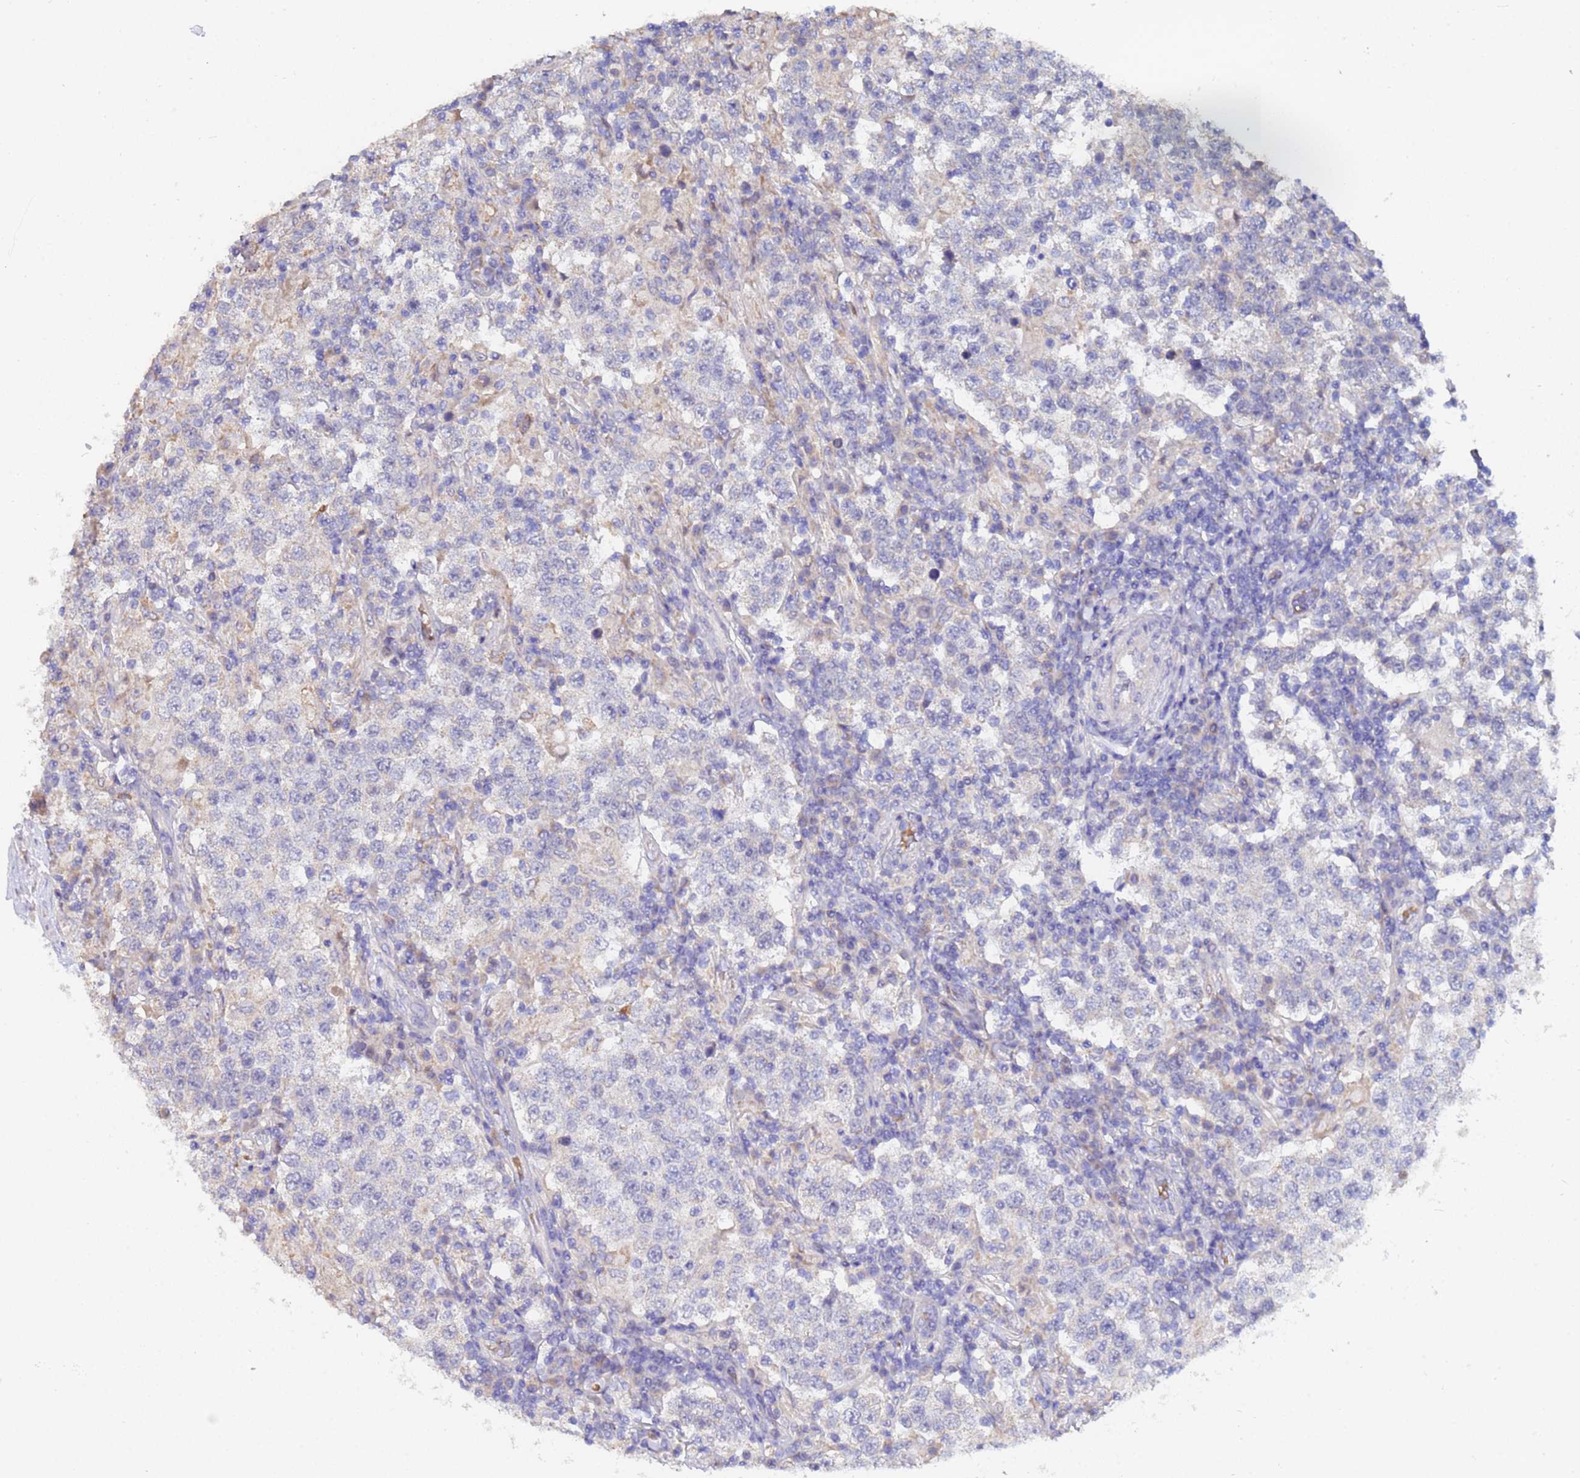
{"staining": {"intensity": "negative", "quantity": "none", "location": "none"}, "tissue": "testis cancer", "cell_type": "Tumor cells", "image_type": "cancer", "snomed": [{"axis": "morphology", "description": "Seminoma, NOS"}, {"axis": "morphology", "description": "Carcinoma, Embryonal, NOS"}, {"axis": "topography", "description": "Testis"}], "caption": "Immunohistochemistry (IHC) image of neoplastic tissue: embryonal carcinoma (testis) stained with DAB (3,3'-diaminobenzidine) demonstrates no significant protein positivity in tumor cells.", "gene": "IHO1", "patient": {"sex": "male", "age": 41}}